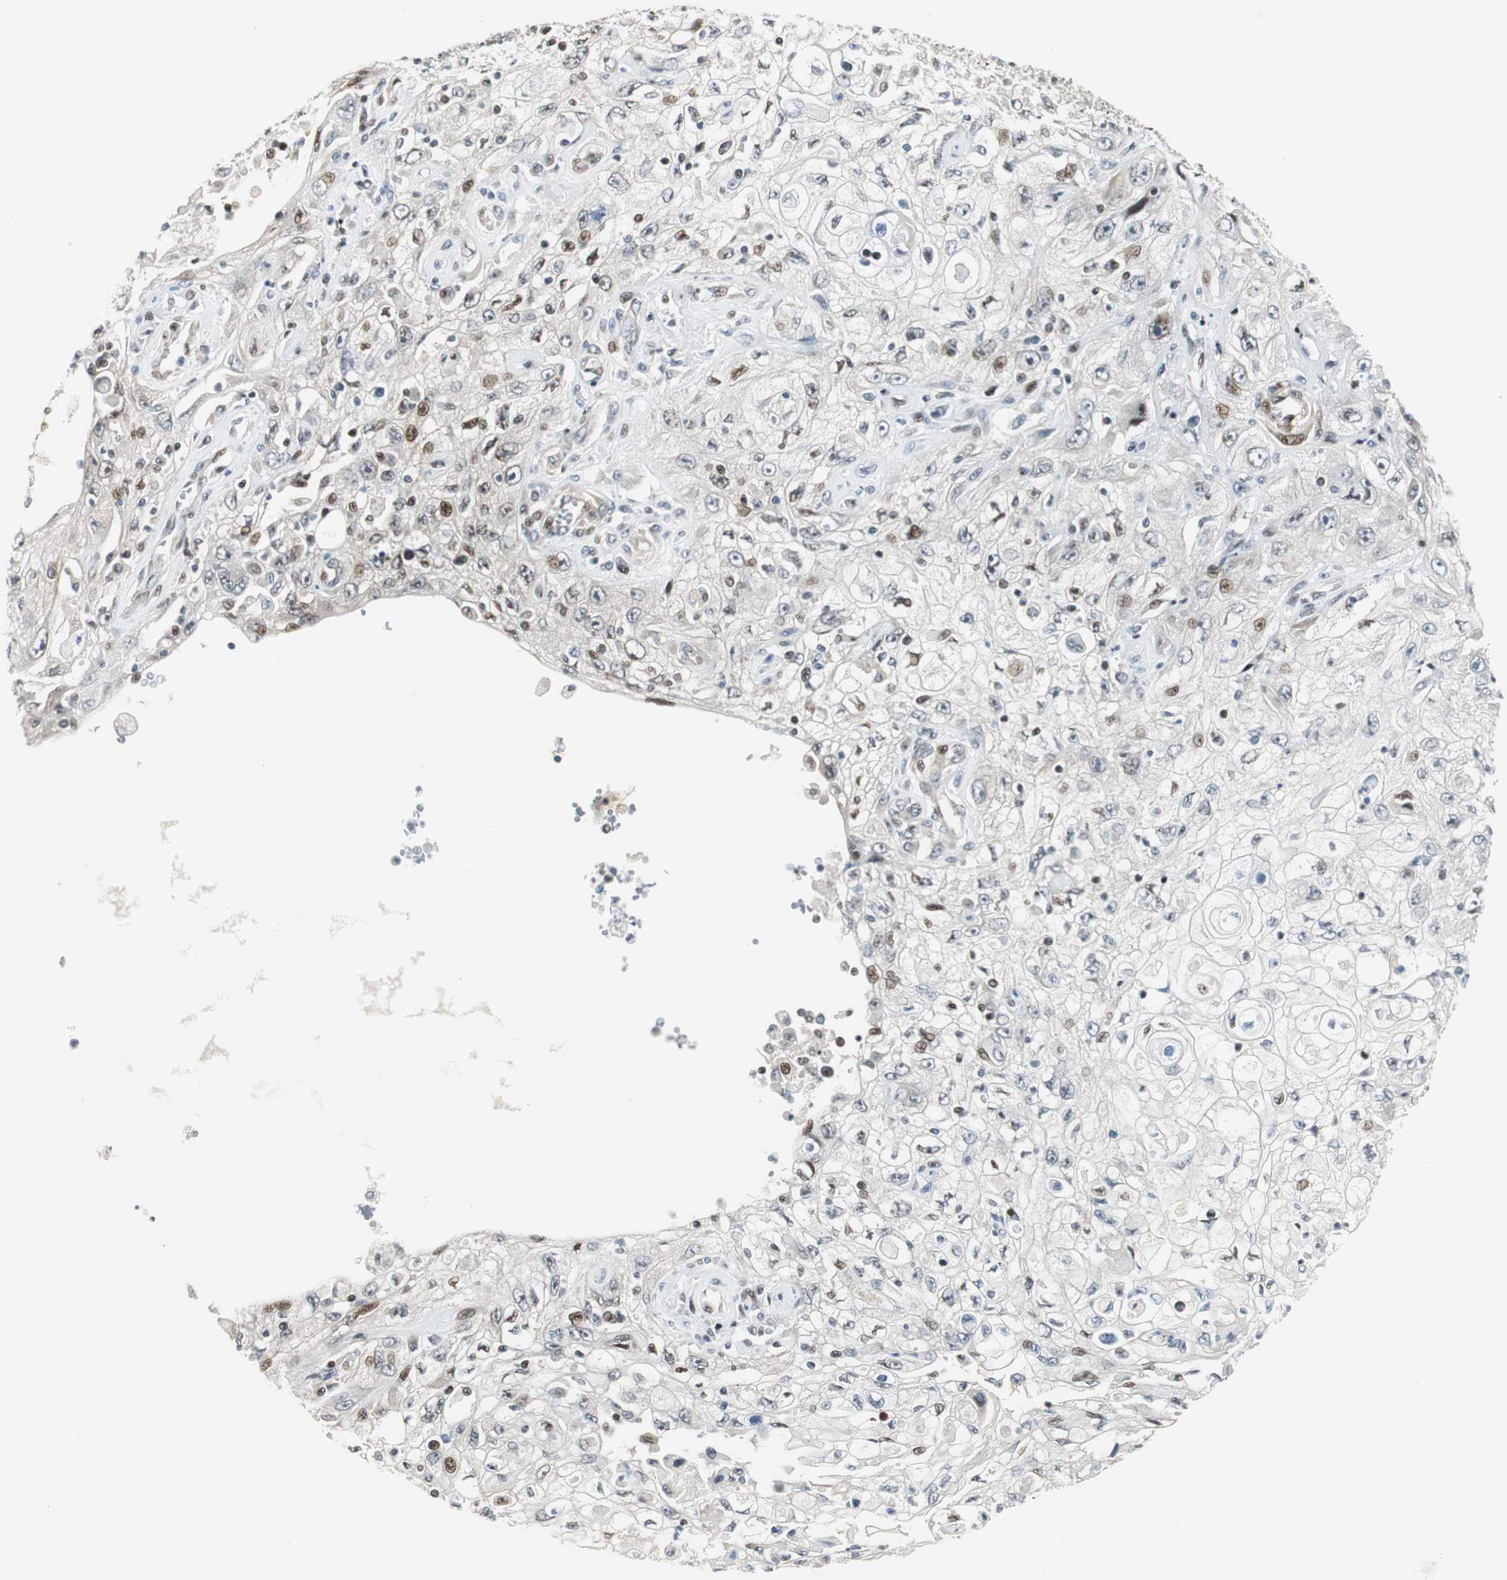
{"staining": {"intensity": "moderate", "quantity": "25%-75%", "location": "nuclear"}, "tissue": "skin cancer", "cell_type": "Tumor cells", "image_type": "cancer", "snomed": [{"axis": "morphology", "description": "Squamous cell carcinoma, NOS"}, {"axis": "topography", "description": "Skin"}], "caption": "This is a histology image of IHC staining of squamous cell carcinoma (skin), which shows moderate staining in the nuclear of tumor cells.", "gene": "RAD1", "patient": {"sex": "male", "age": 75}}